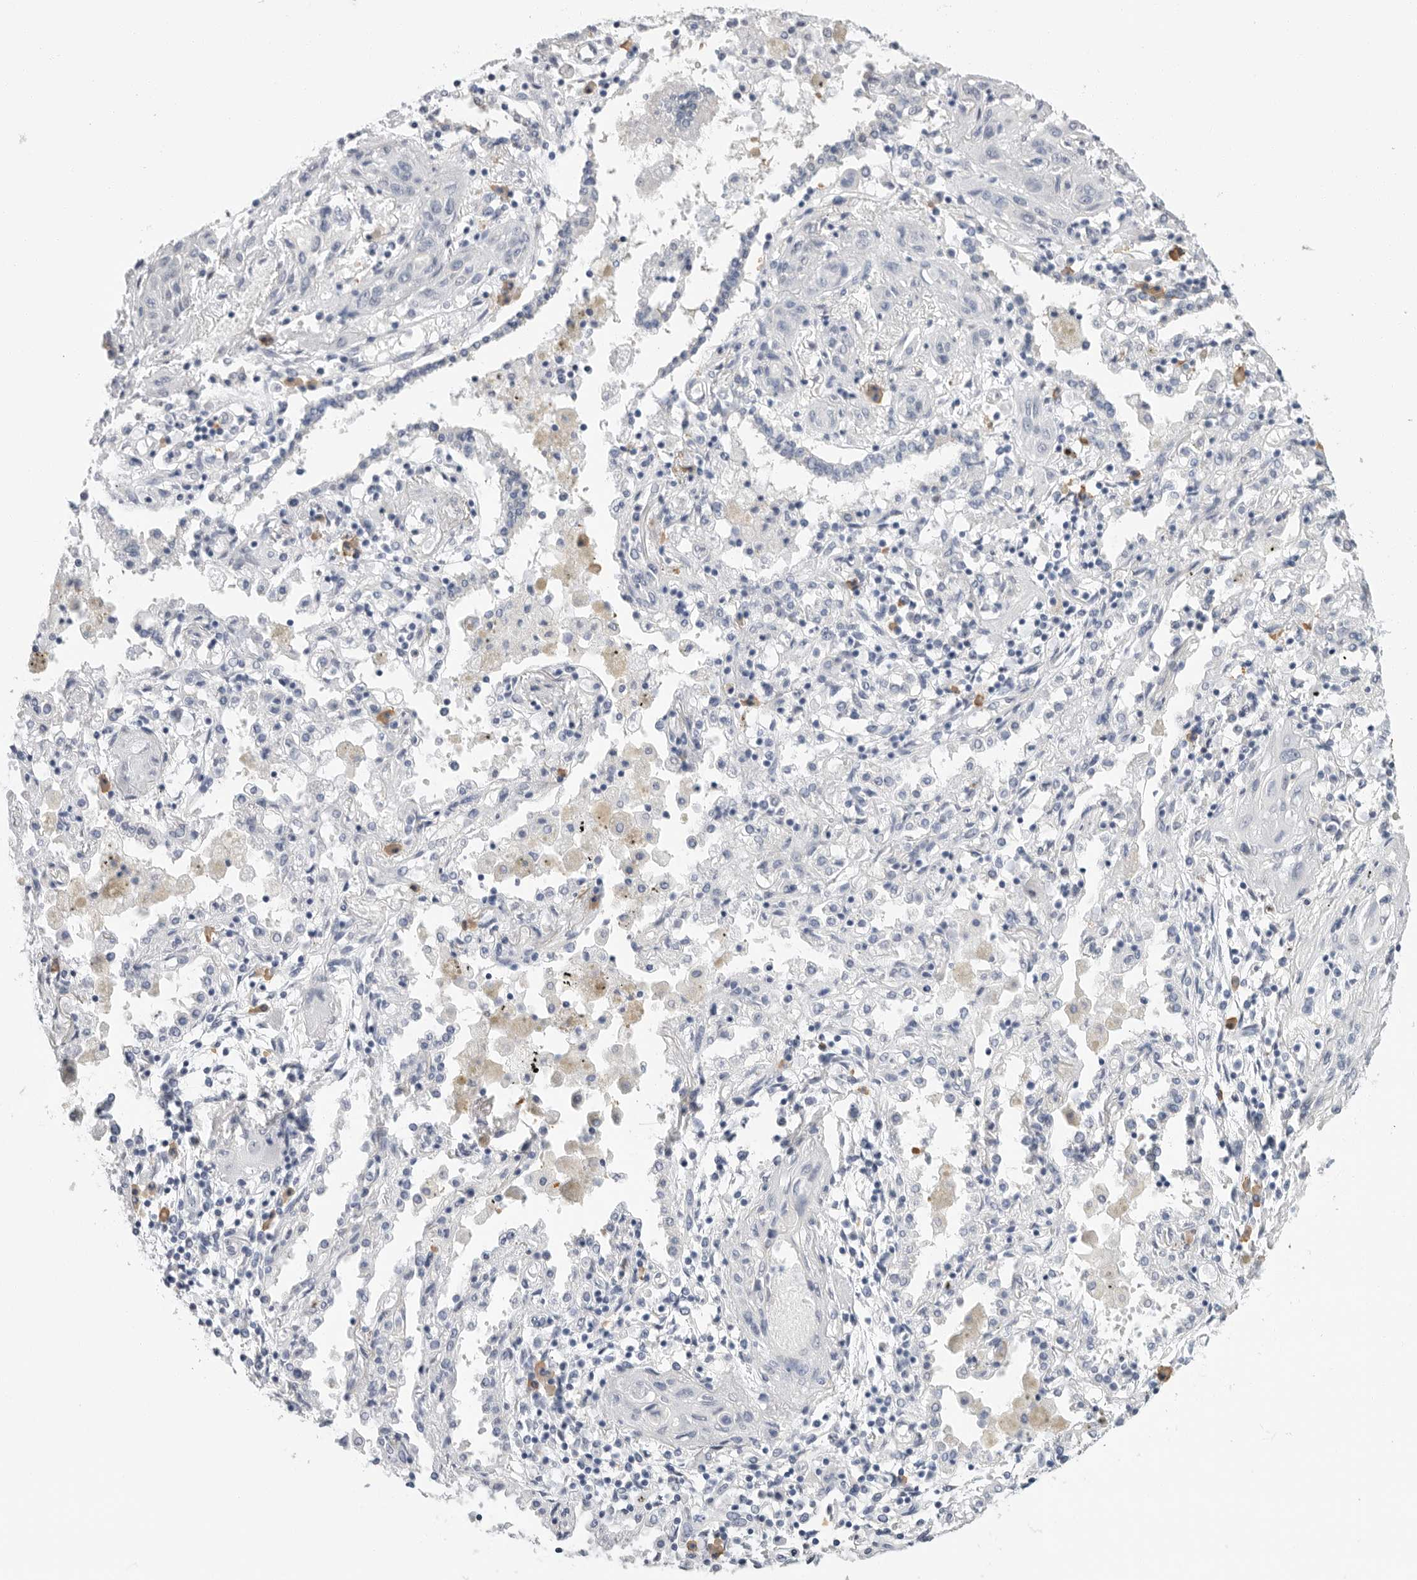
{"staining": {"intensity": "negative", "quantity": "none", "location": "none"}, "tissue": "lung cancer", "cell_type": "Tumor cells", "image_type": "cancer", "snomed": [{"axis": "morphology", "description": "Squamous cell carcinoma, NOS"}, {"axis": "topography", "description": "Lung"}], "caption": "This histopathology image is of lung squamous cell carcinoma stained with immunohistochemistry (IHC) to label a protein in brown with the nuclei are counter-stained blue. There is no staining in tumor cells. The staining is performed using DAB brown chromogen with nuclei counter-stained in using hematoxylin.", "gene": "ARHGEF10", "patient": {"sex": "female", "age": 47}}